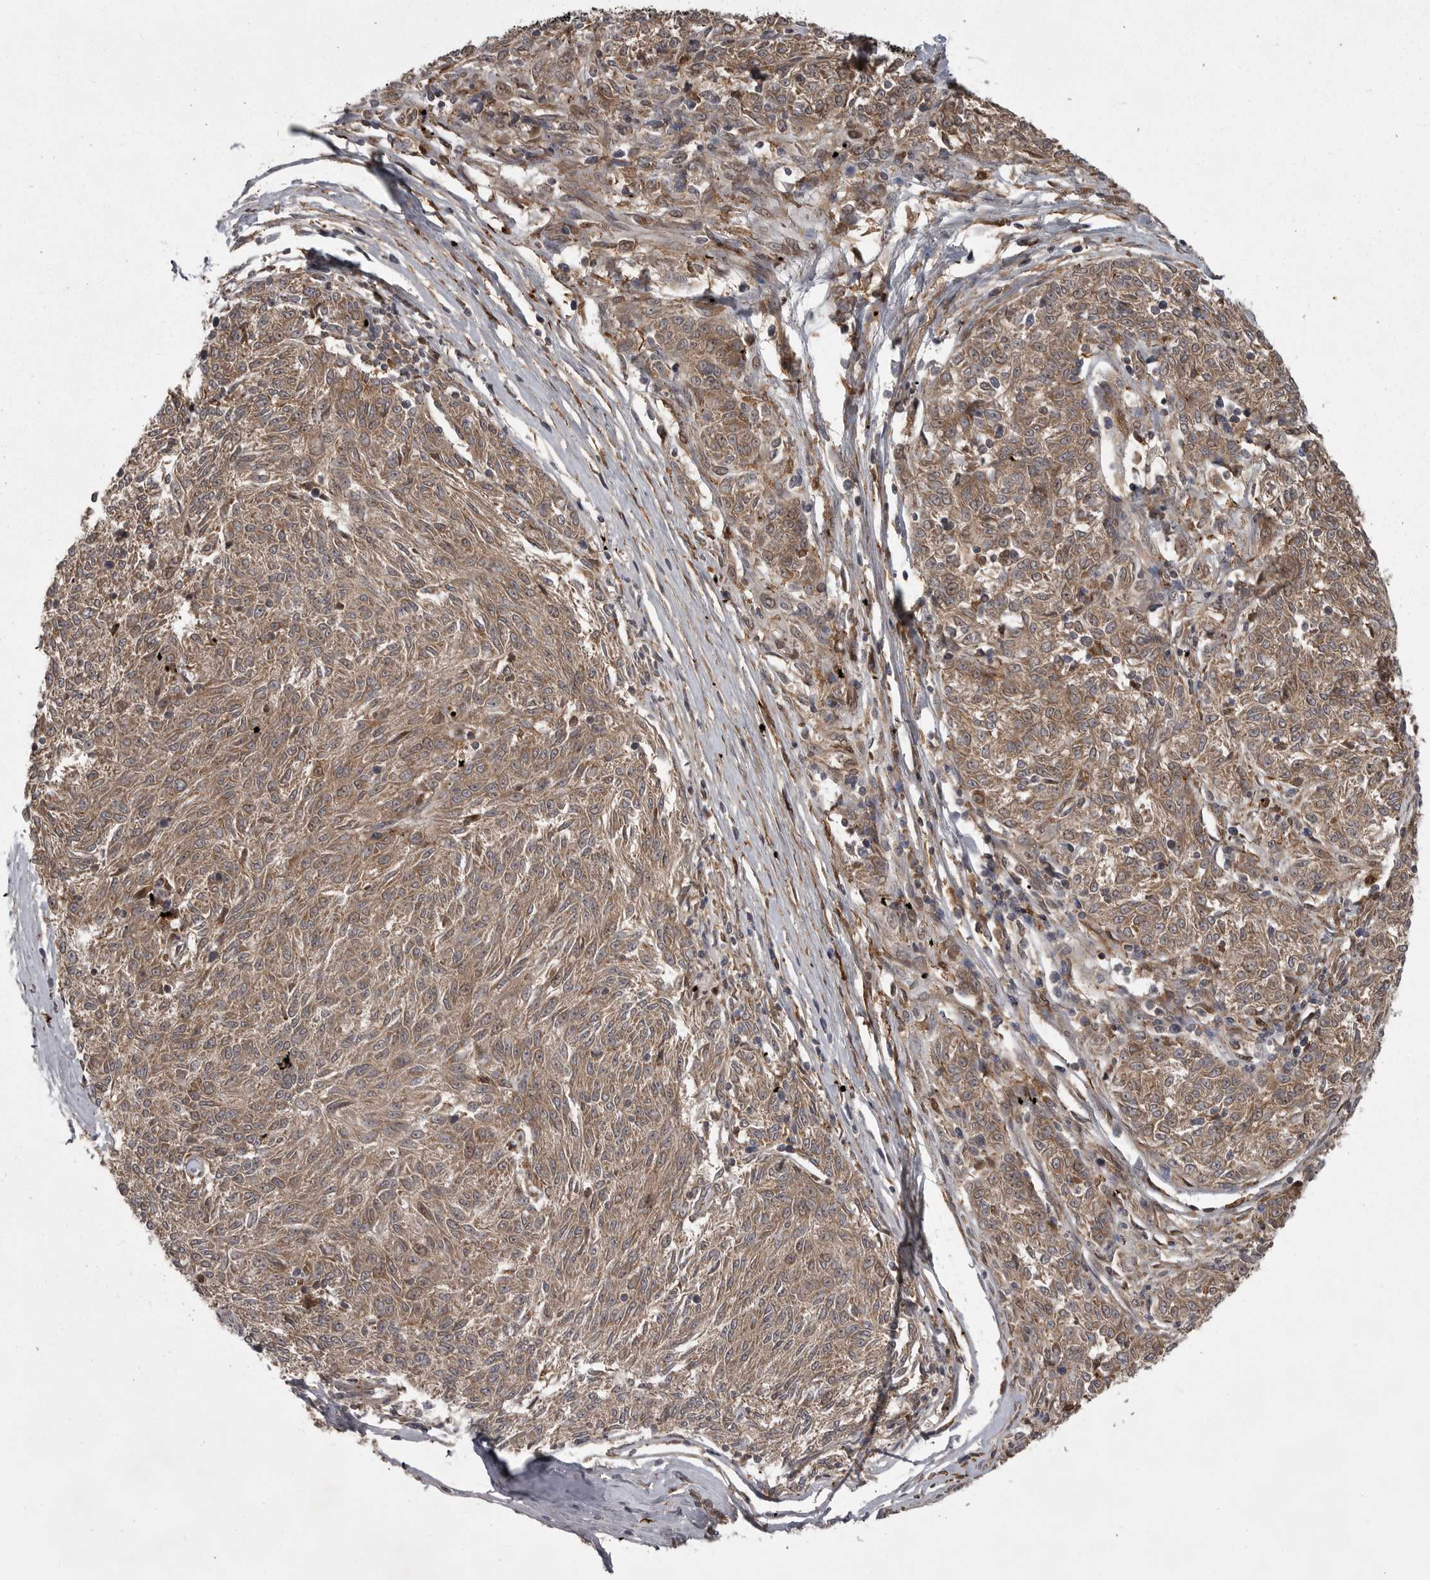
{"staining": {"intensity": "moderate", "quantity": ">75%", "location": "cytoplasmic/membranous"}, "tissue": "melanoma", "cell_type": "Tumor cells", "image_type": "cancer", "snomed": [{"axis": "morphology", "description": "Malignant melanoma, NOS"}, {"axis": "topography", "description": "Skin"}], "caption": "High-magnification brightfield microscopy of melanoma stained with DAB (brown) and counterstained with hematoxylin (blue). tumor cells exhibit moderate cytoplasmic/membranous expression is appreciated in approximately>75% of cells.", "gene": "GPR31", "patient": {"sex": "female", "age": 72}}